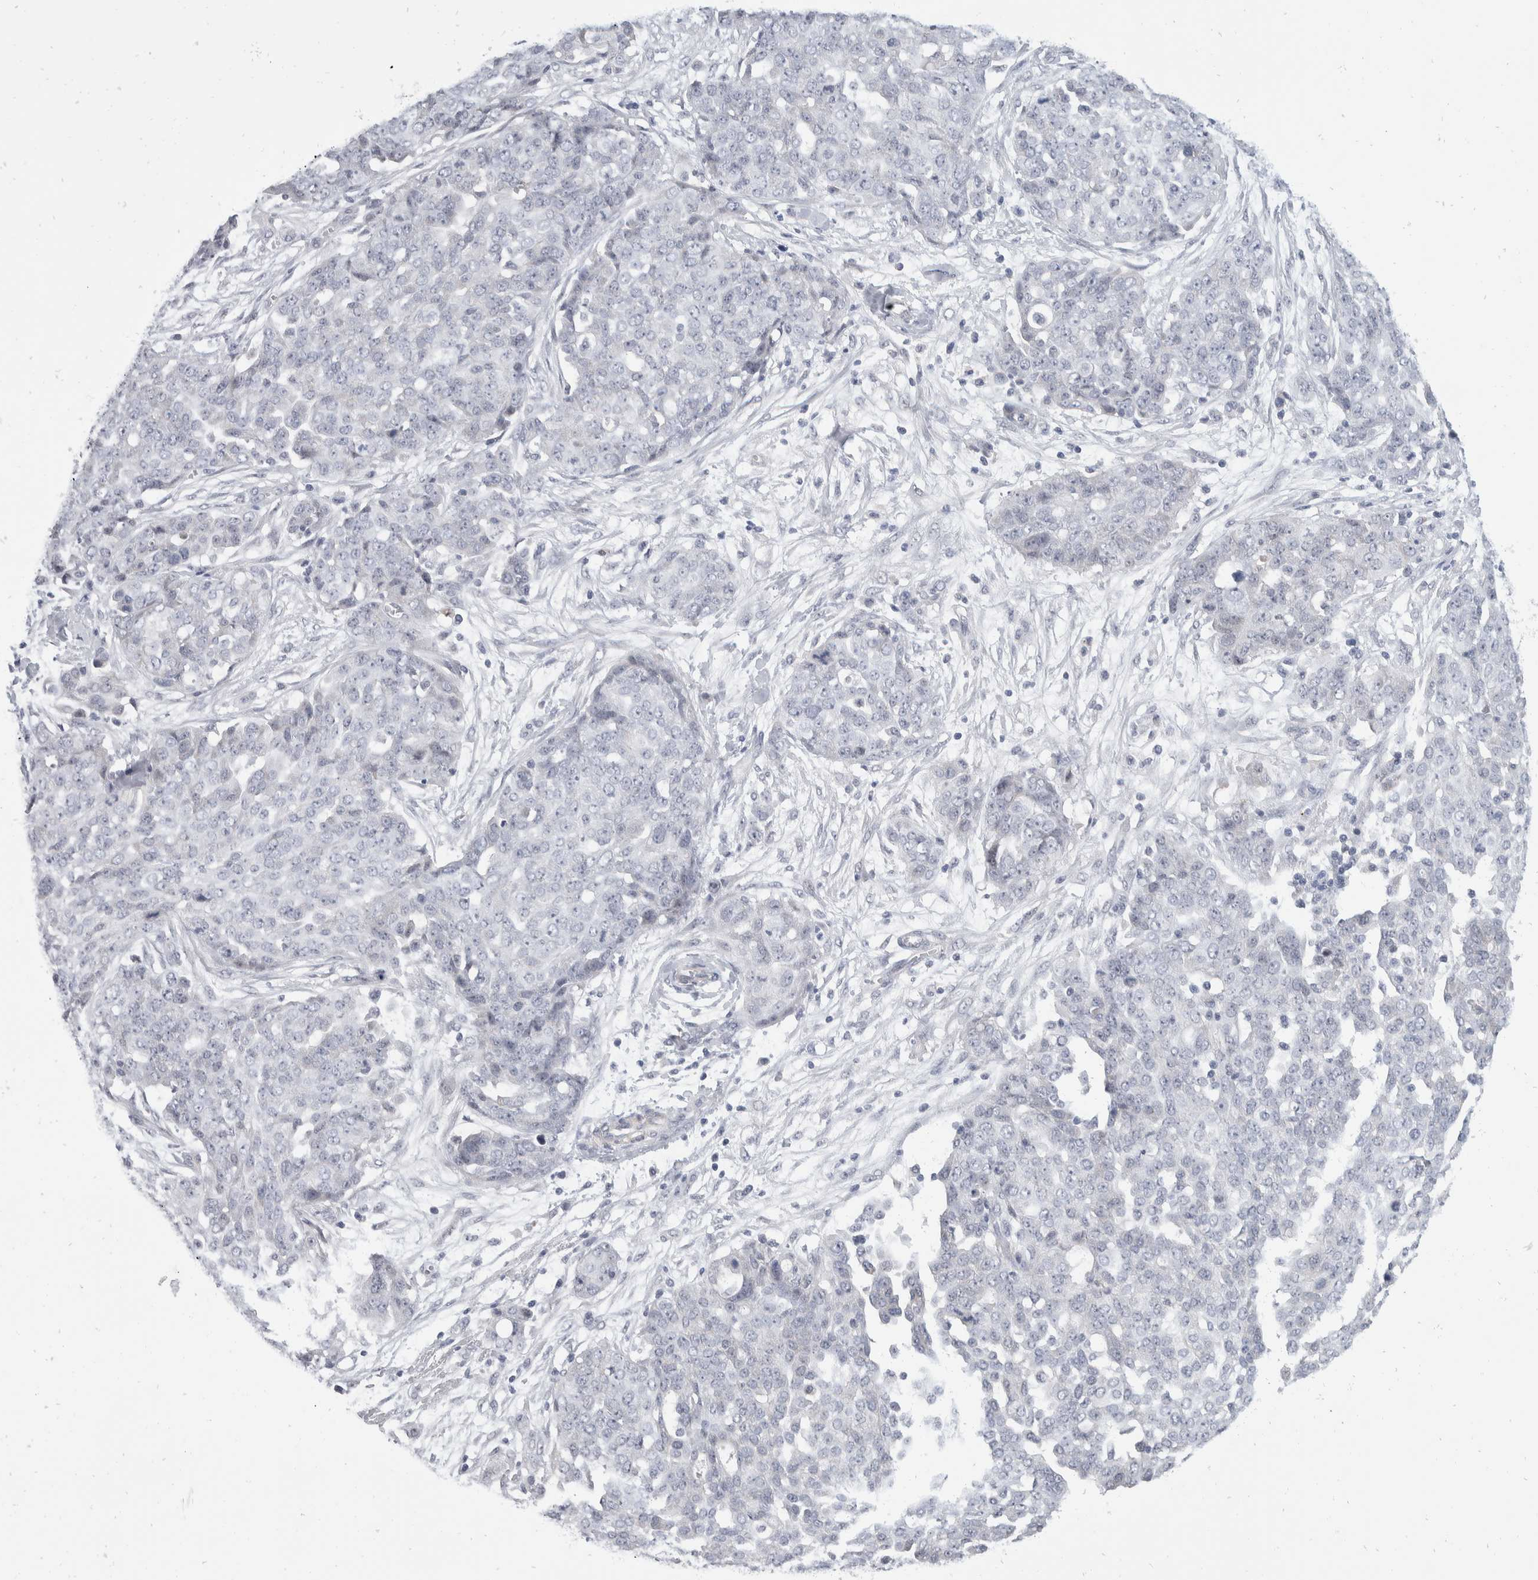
{"staining": {"intensity": "negative", "quantity": "none", "location": "none"}, "tissue": "ovarian cancer", "cell_type": "Tumor cells", "image_type": "cancer", "snomed": [{"axis": "morphology", "description": "Cystadenocarcinoma, serous, NOS"}, {"axis": "topography", "description": "Soft tissue"}, {"axis": "topography", "description": "Ovary"}], "caption": "Human ovarian cancer stained for a protein using IHC demonstrates no positivity in tumor cells.", "gene": "CATSPERD", "patient": {"sex": "female", "age": 57}}